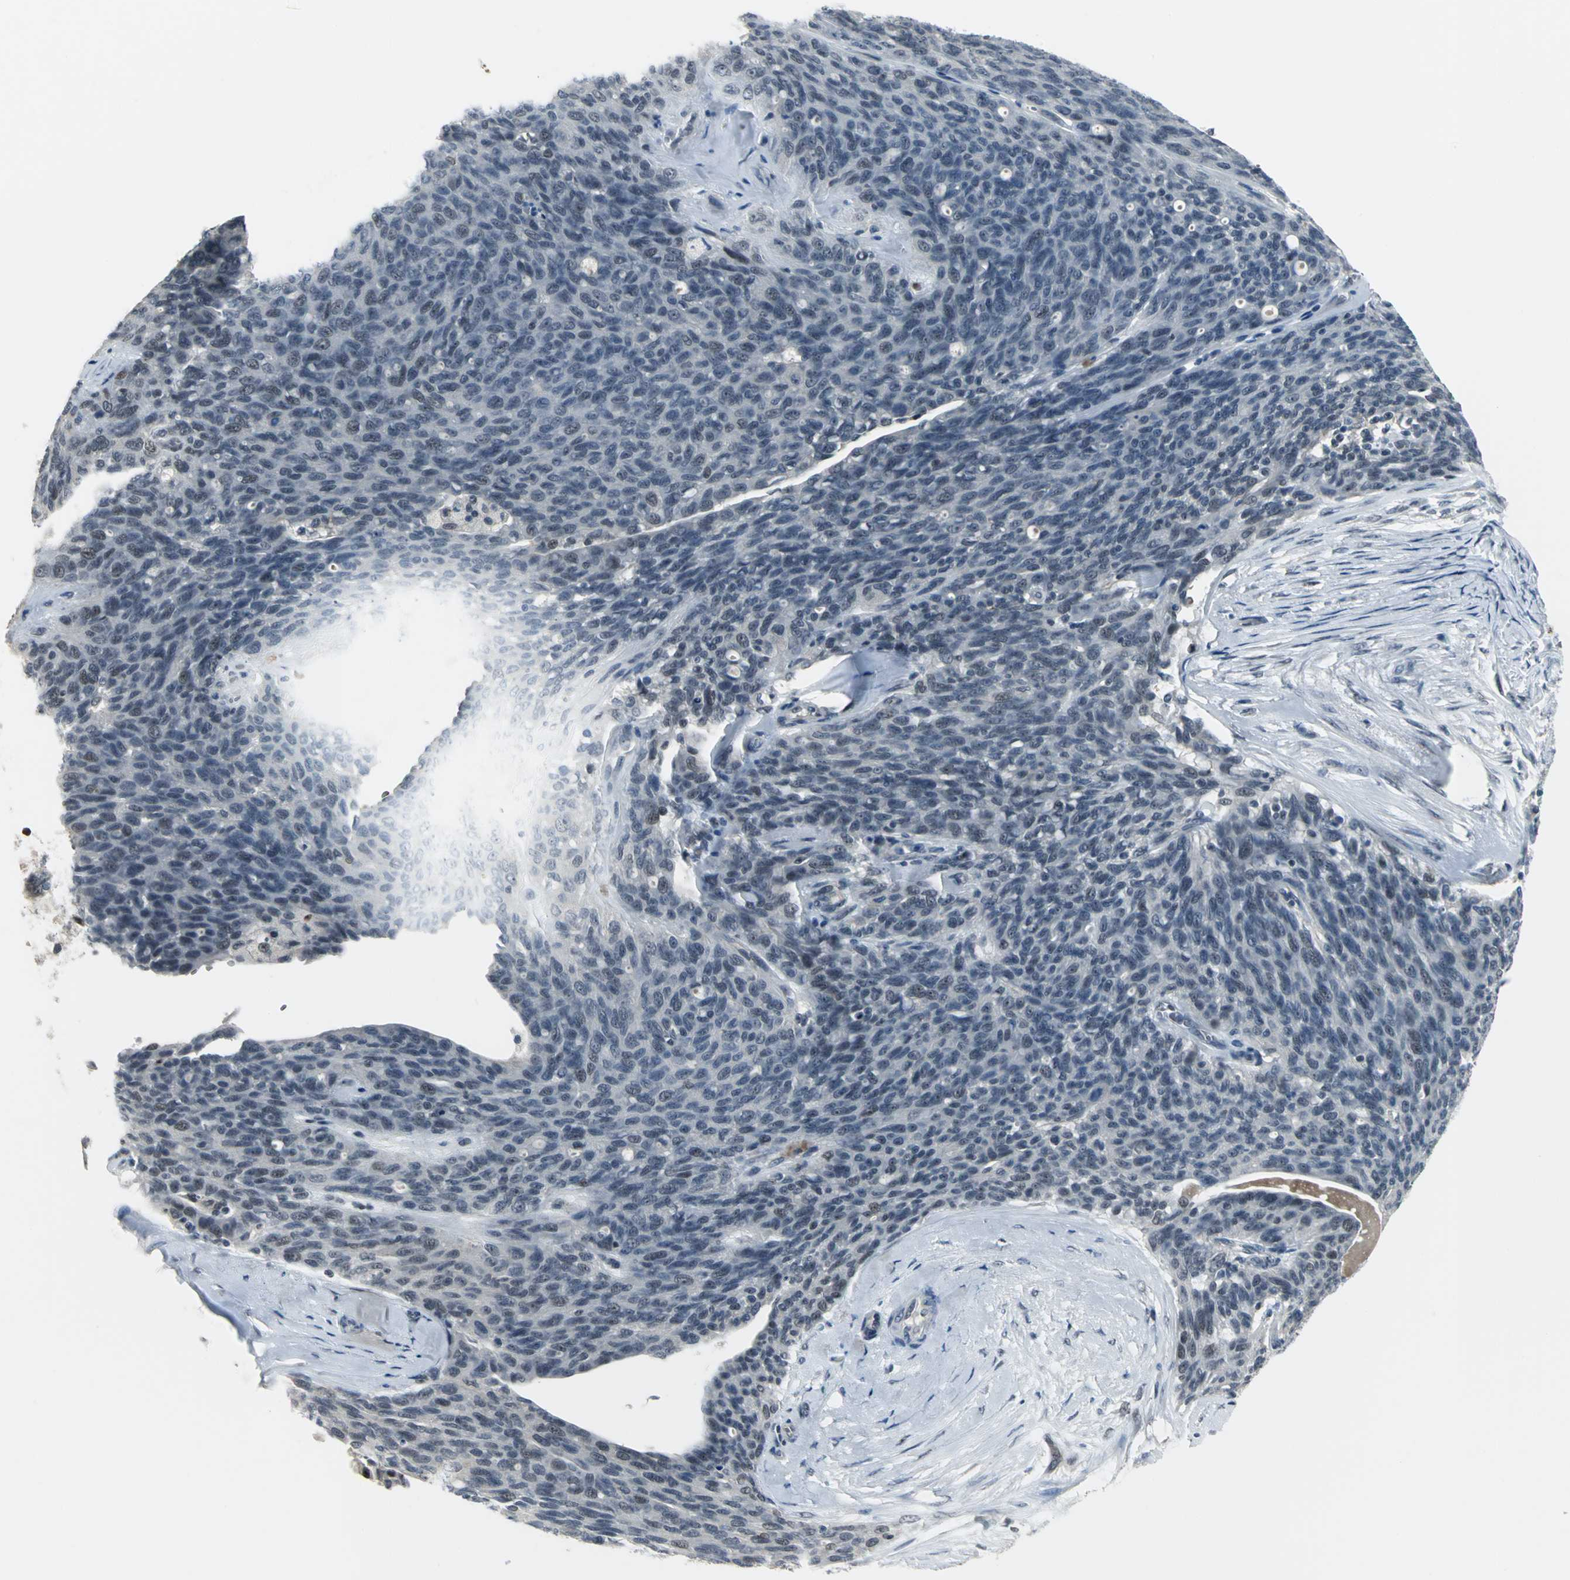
{"staining": {"intensity": "moderate", "quantity": ">75%", "location": "nuclear"}, "tissue": "ovarian cancer", "cell_type": "Tumor cells", "image_type": "cancer", "snomed": [{"axis": "morphology", "description": "Carcinoma, endometroid"}, {"axis": "topography", "description": "Ovary"}], "caption": "IHC of human ovarian cancer exhibits medium levels of moderate nuclear staining in about >75% of tumor cells.", "gene": "GLI3", "patient": {"sex": "female", "age": 60}}